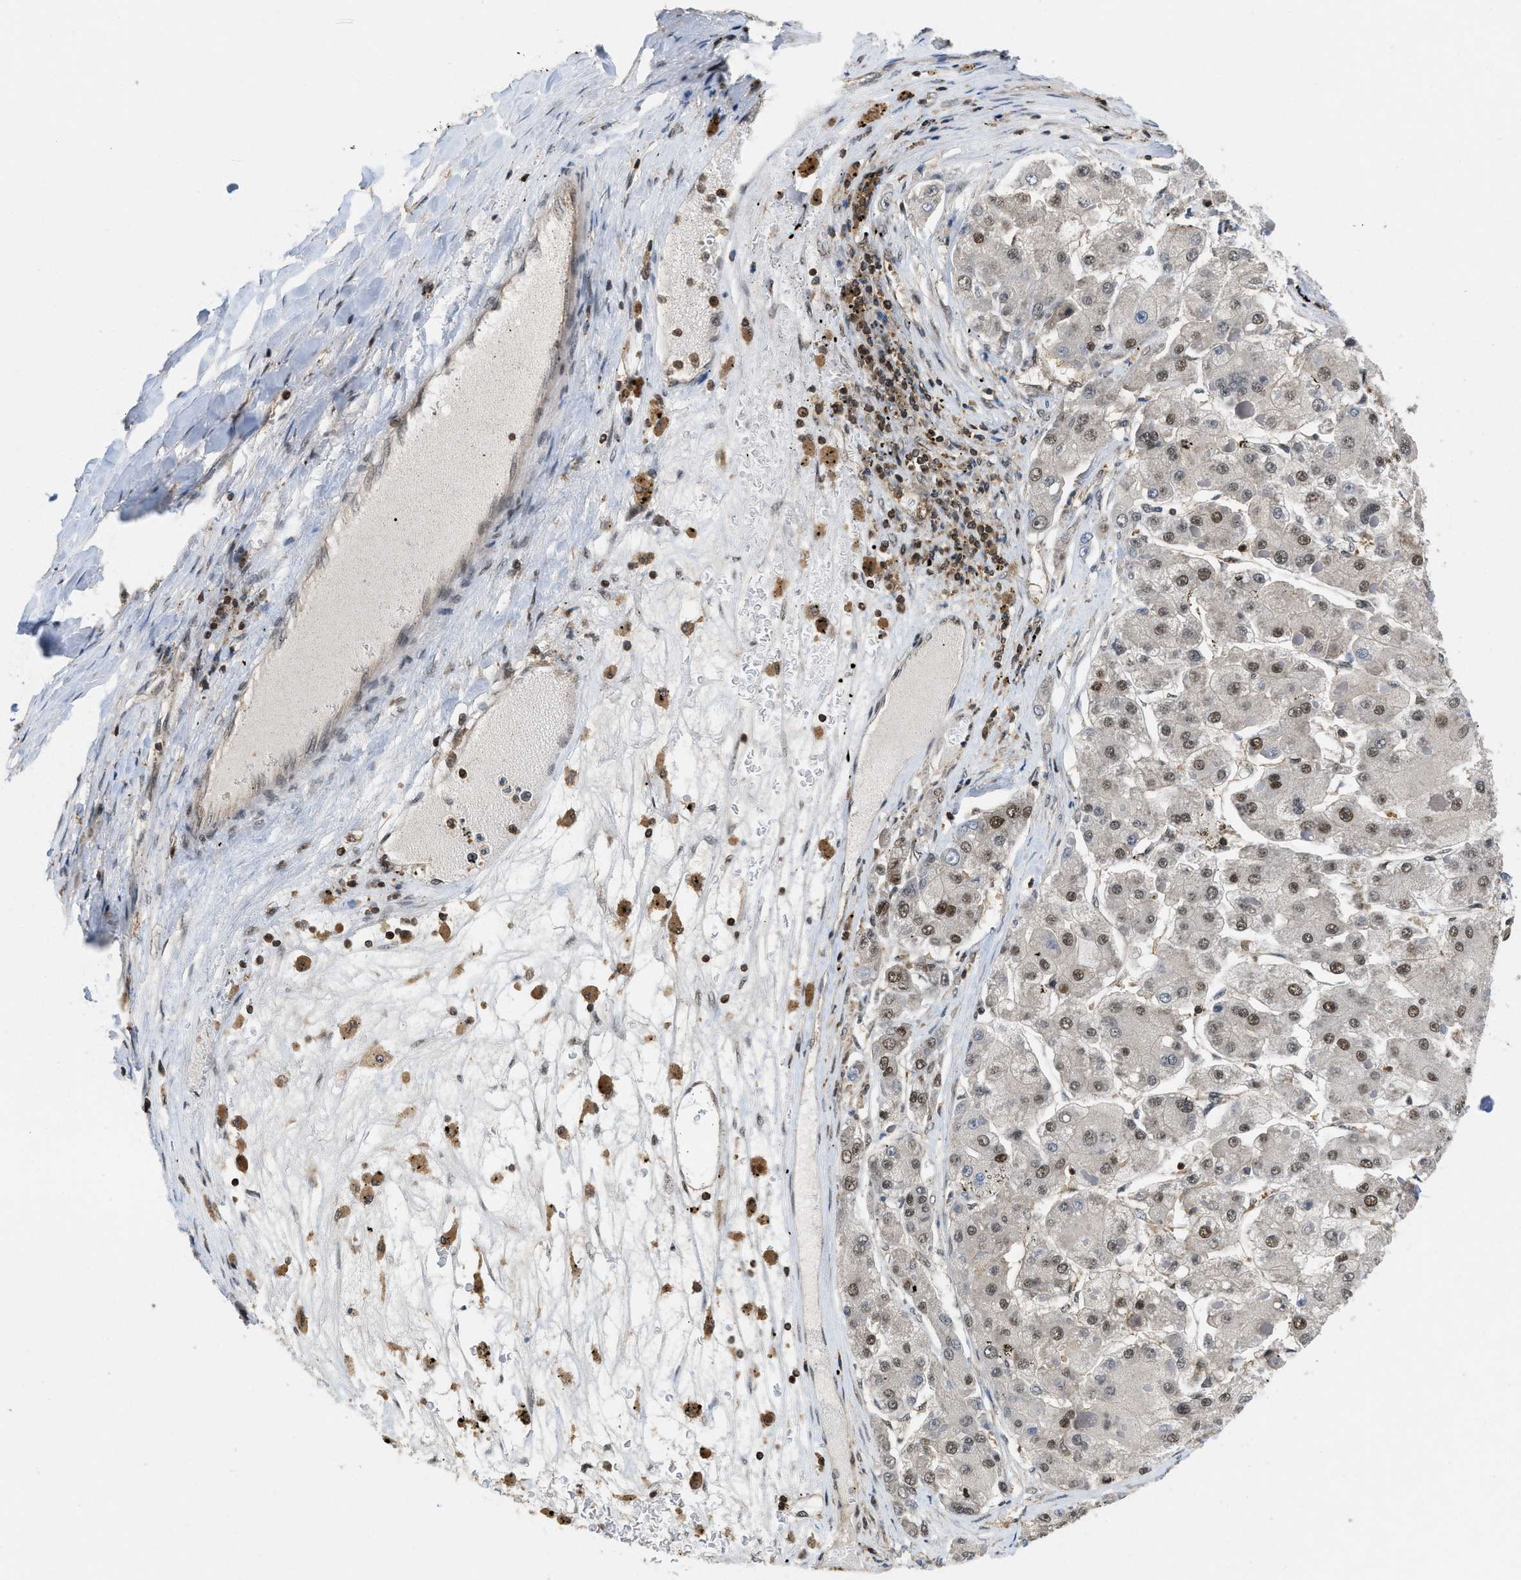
{"staining": {"intensity": "weak", "quantity": "25%-75%", "location": "nuclear"}, "tissue": "liver cancer", "cell_type": "Tumor cells", "image_type": "cancer", "snomed": [{"axis": "morphology", "description": "Carcinoma, Hepatocellular, NOS"}, {"axis": "topography", "description": "Liver"}], "caption": "Immunohistochemical staining of liver cancer displays low levels of weak nuclear staining in about 25%-75% of tumor cells. (DAB IHC, brown staining for protein, blue staining for nuclei).", "gene": "ATF7IP", "patient": {"sex": "female", "age": 73}}